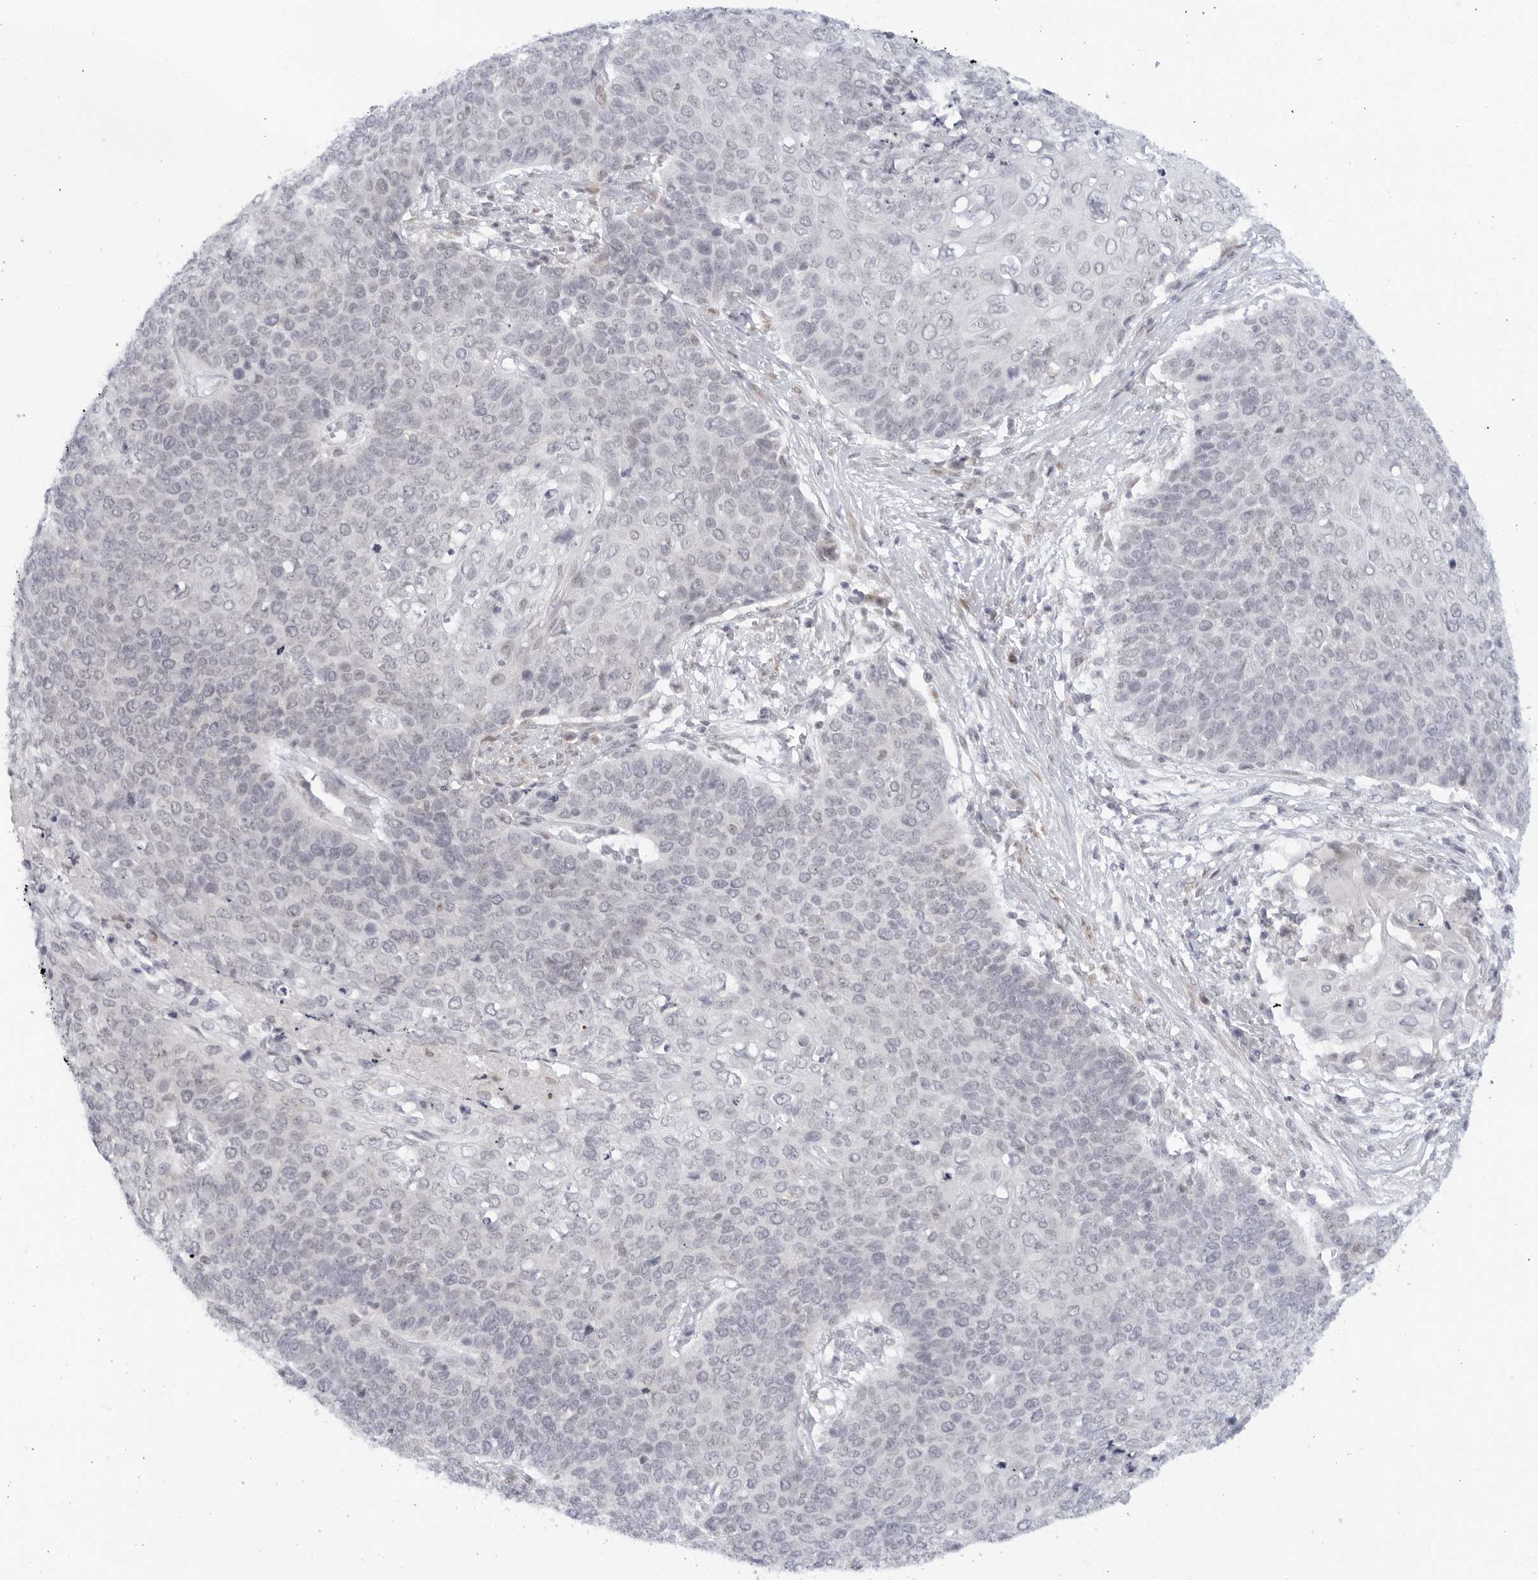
{"staining": {"intensity": "negative", "quantity": "none", "location": "none"}, "tissue": "cervical cancer", "cell_type": "Tumor cells", "image_type": "cancer", "snomed": [{"axis": "morphology", "description": "Squamous cell carcinoma, NOS"}, {"axis": "topography", "description": "Cervix"}], "caption": "There is no significant expression in tumor cells of cervical cancer. Brightfield microscopy of immunohistochemistry (IHC) stained with DAB (3,3'-diaminobenzidine) (brown) and hematoxylin (blue), captured at high magnification.", "gene": "WDTC1", "patient": {"sex": "female", "age": 39}}